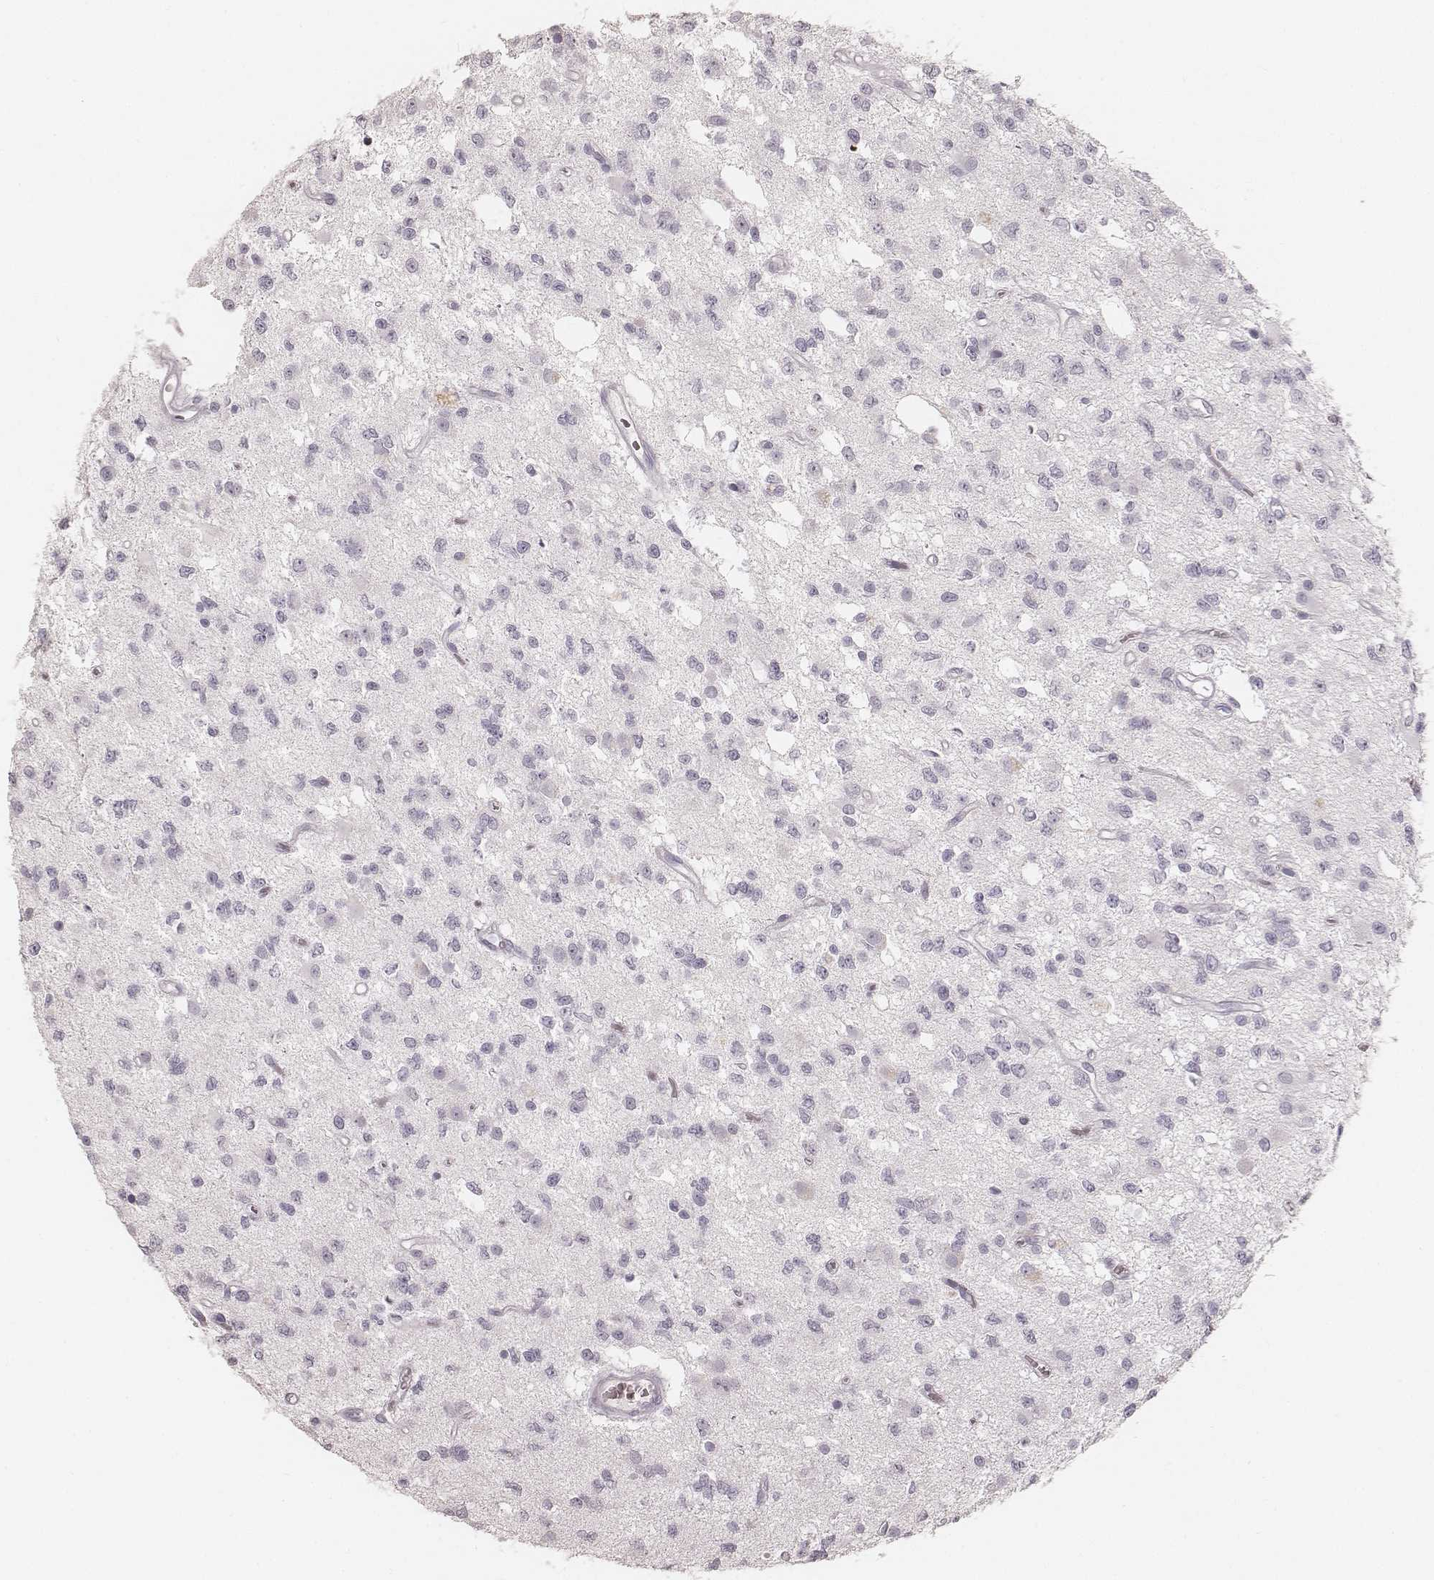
{"staining": {"intensity": "negative", "quantity": "none", "location": "none"}, "tissue": "glioma", "cell_type": "Tumor cells", "image_type": "cancer", "snomed": [{"axis": "morphology", "description": "Glioma, malignant, Low grade"}, {"axis": "topography", "description": "Brain"}], "caption": "Tumor cells show no significant staining in glioma. The staining is performed using DAB brown chromogen with nuclei counter-stained in using hematoxylin.", "gene": "KRT26", "patient": {"sex": "female", "age": 45}}